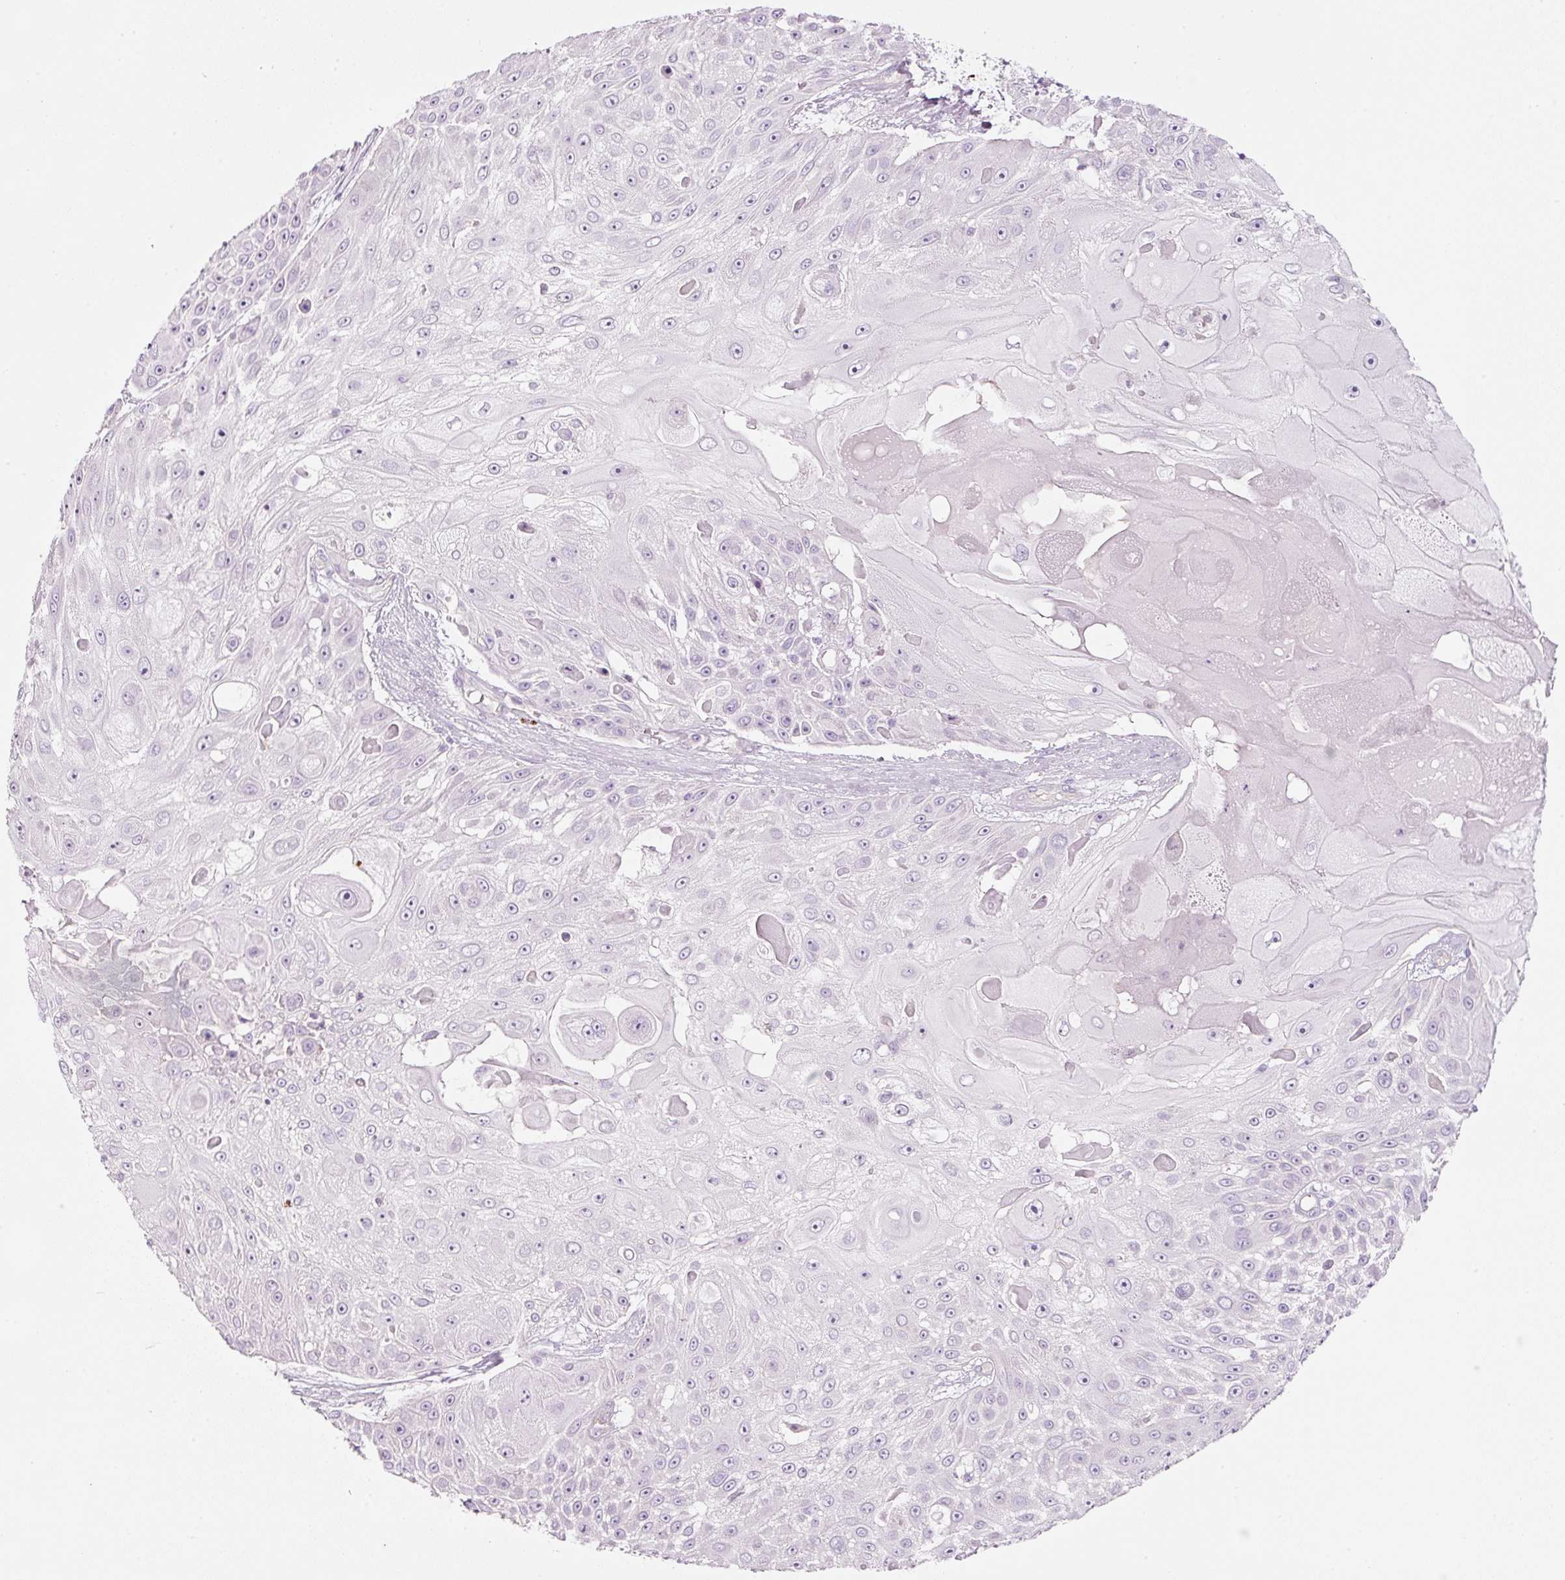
{"staining": {"intensity": "negative", "quantity": "none", "location": "none"}, "tissue": "skin cancer", "cell_type": "Tumor cells", "image_type": "cancer", "snomed": [{"axis": "morphology", "description": "Squamous cell carcinoma, NOS"}, {"axis": "topography", "description": "Skin"}], "caption": "Immunohistochemical staining of skin cancer reveals no significant expression in tumor cells.", "gene": "MAP3K3", "patient": {"sex": "female", "age": 86}}